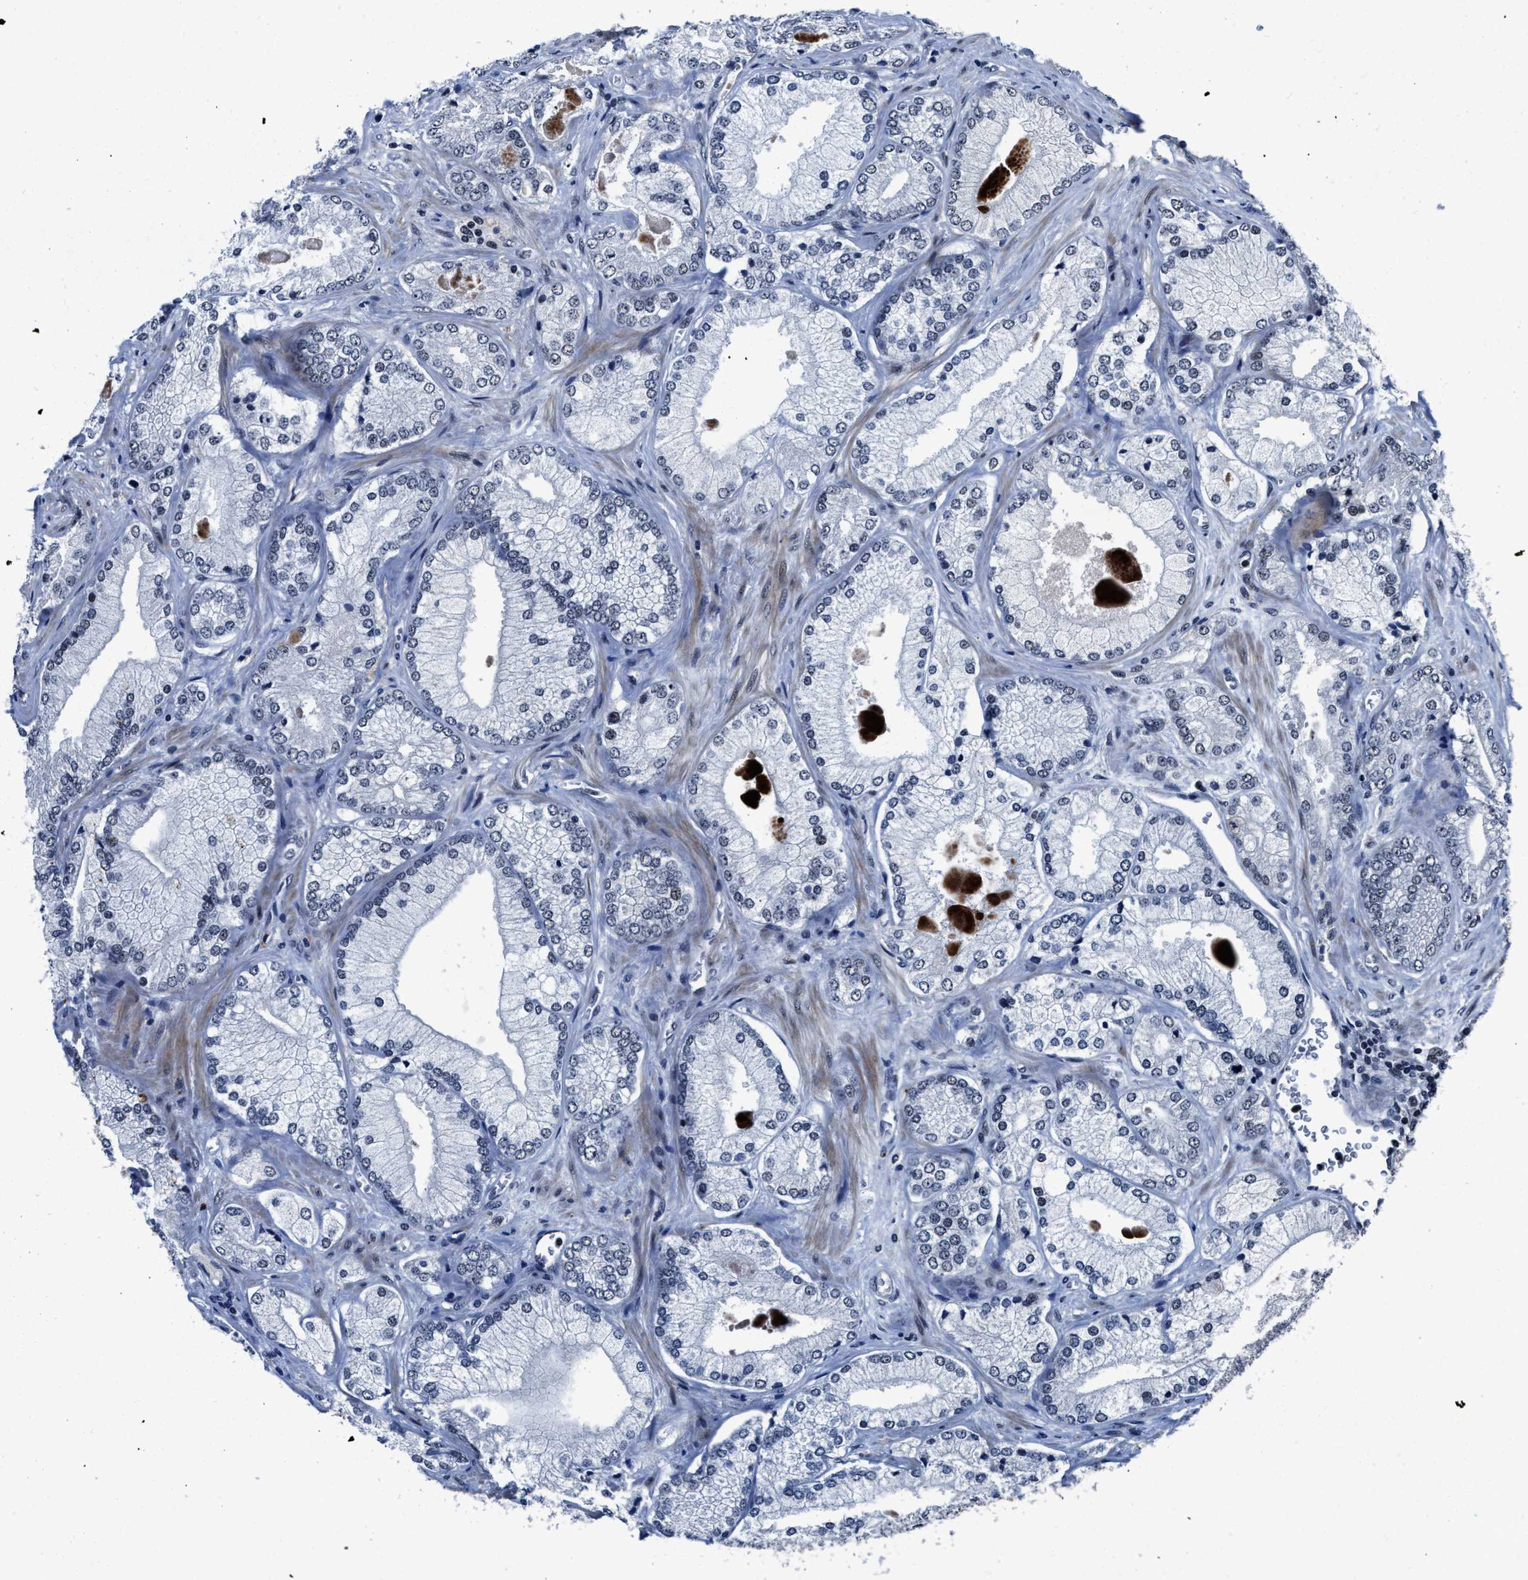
{"staining": {"intensity": "negative", "quantity": "none", "location": "none"}, "tissue": "prostate cancer", "cell_type": "Tumor cells", "image_type": "cancer", "snomed": [{"axis": "morphology", "description": "Adenocarcinoma, Low grade"}, {"axis": "topography", "description": "Prostate"}], "caption": "Prostate cancer (adenocarcinoma (low-grade)) was stained to show a protein in brown. There is no significant staining in tumor cells.", "gene": "ZNF233", "patient": {"sex": "male", "age": 65}}